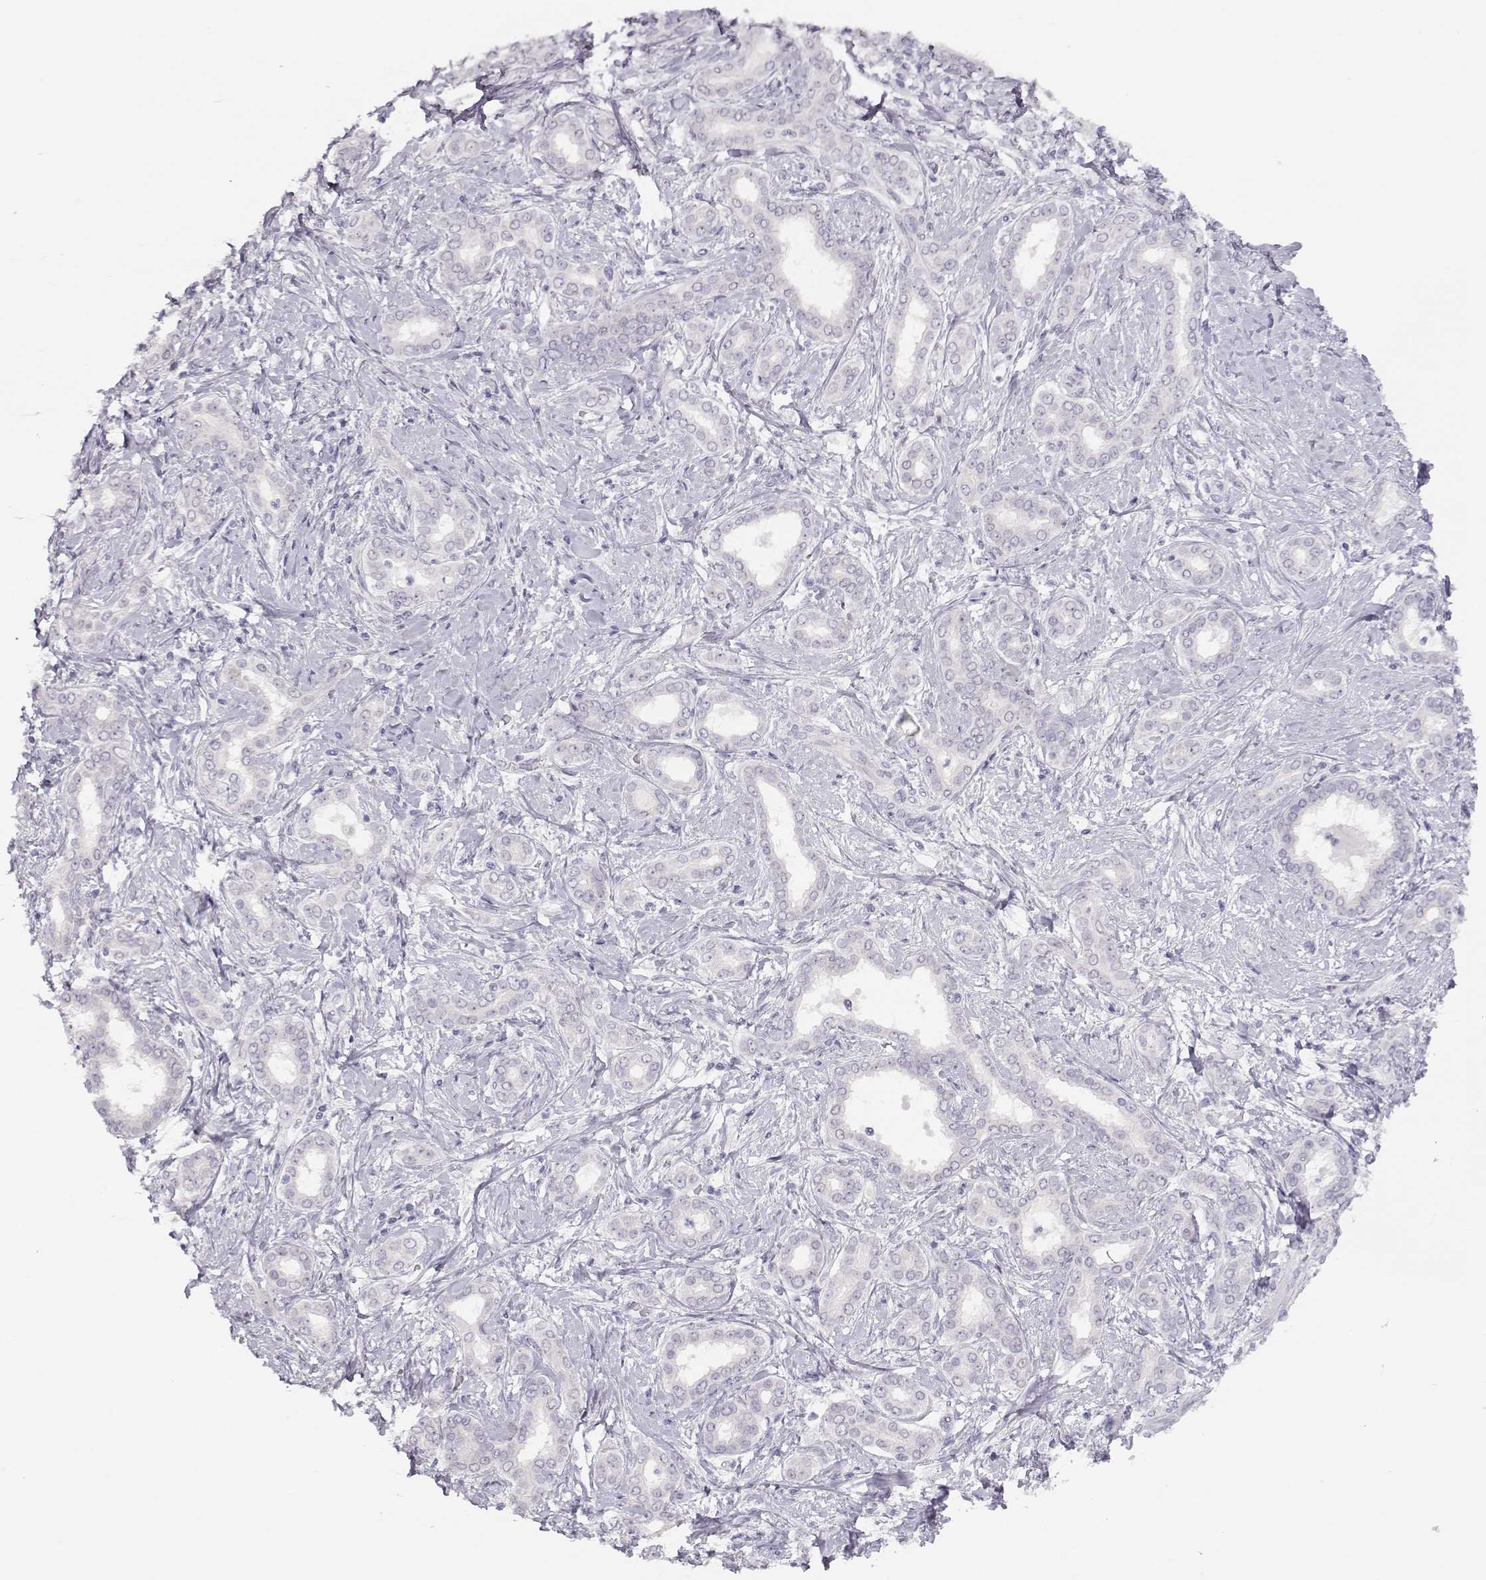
{"staining": {"intensity": "negative", "quantity": "none", "location": "none"}, "tissue": "liver cancer", "cell_type": "Tumor cells", "image_type": "cancer", "snomed": [{"axis": "morphology", "description": "Cholangiocarcinoma"}, {"axis": "topography", "description": "Liver"}], "caption": "IHC of liver cancer shows no expression in tumor cells. Brightfield microscopy of immunohistochemistry (IHC) stained with DAB (brown) and hematoxylin (blue), captured at high magnification.", "gene": "IMPG1", "patient": {"sex": "female", "age": 47}}